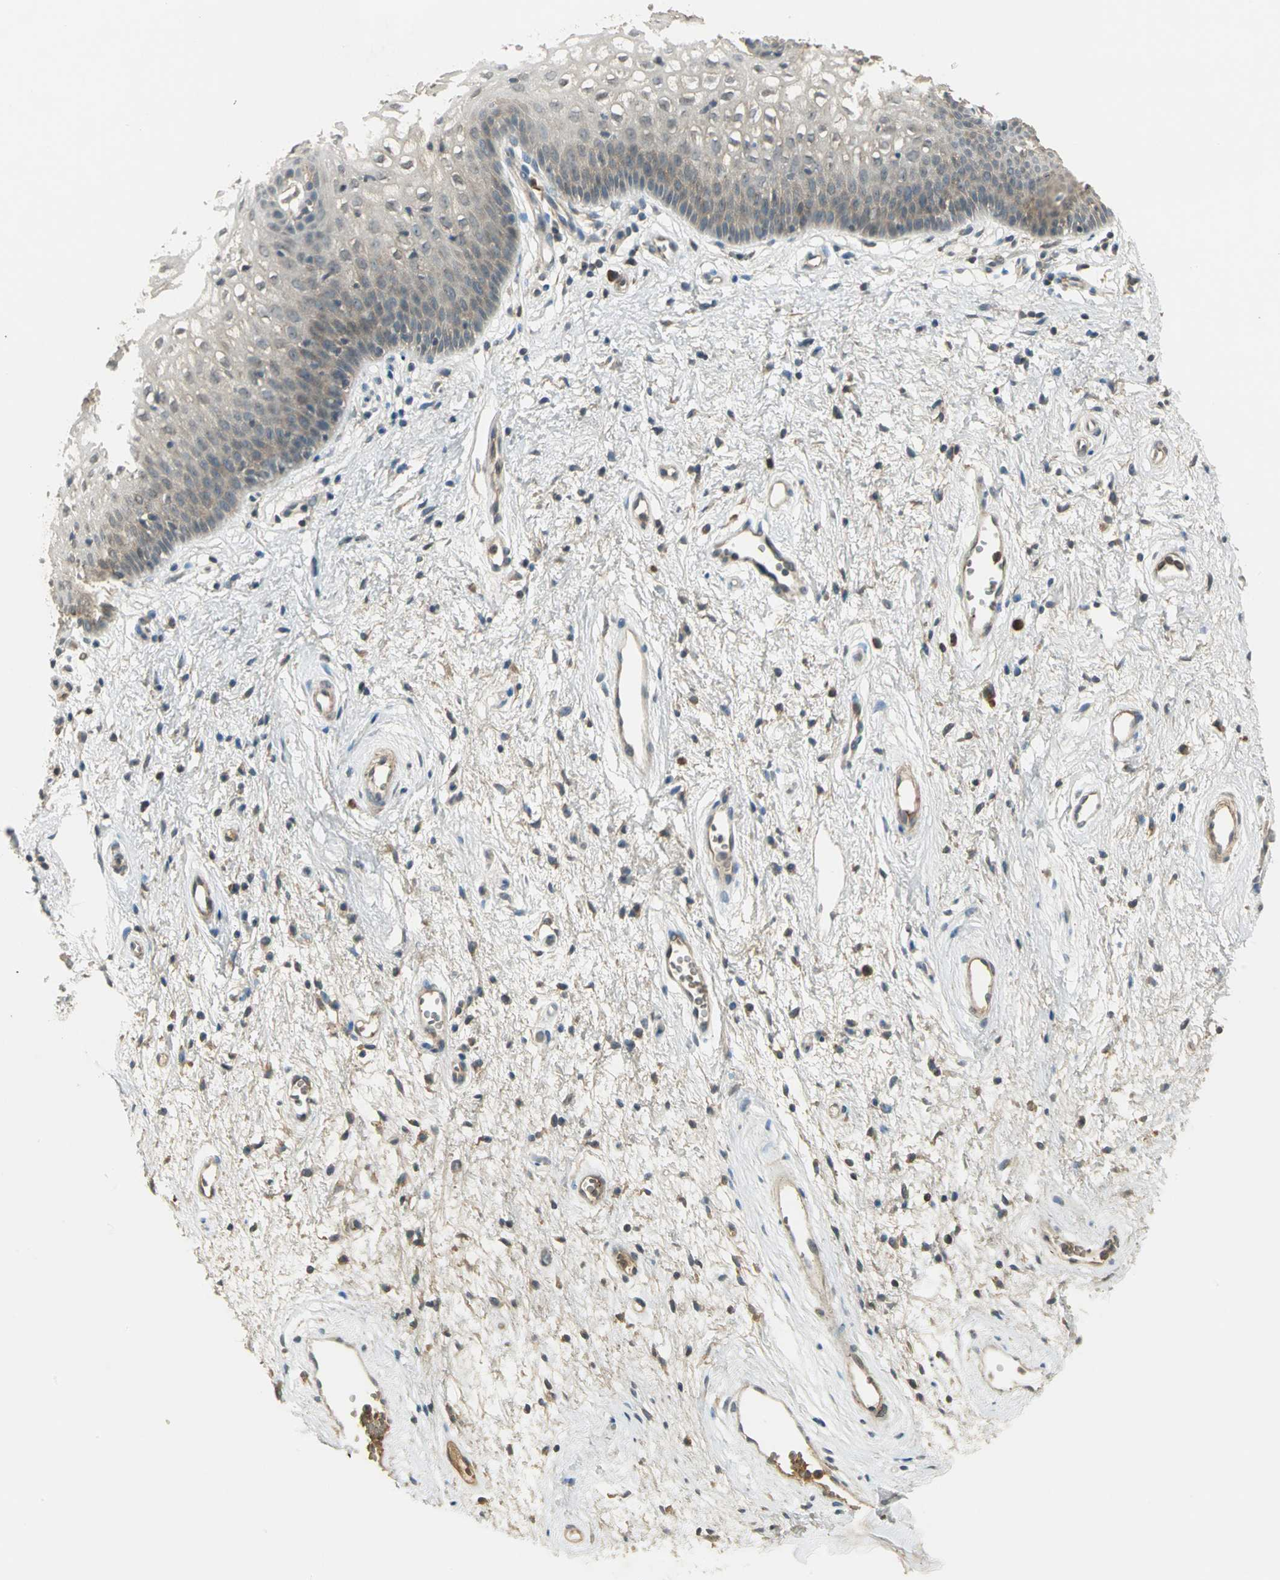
{"staining": {"intensity": "weak", "quantity": "25%-75%", "location": "cytoplasmic/membranous"}, "tissue": "vagina", "cell_type": "Squamous epithelial cells", "image_type": "normal", "snomed": [{"axis": "morphology", "description": "Normal tissue, NOS"}, {"axis": "topography", "description": "Vagina"}], "caption": "Squamous epithelial cells demonstrate low levels of weak cytoplasmic/membranous staining in approximately 25%-75% of cells in benign vagina.", "gene": "KEAP1", "patient": {"sex": "female", "age": 34}}